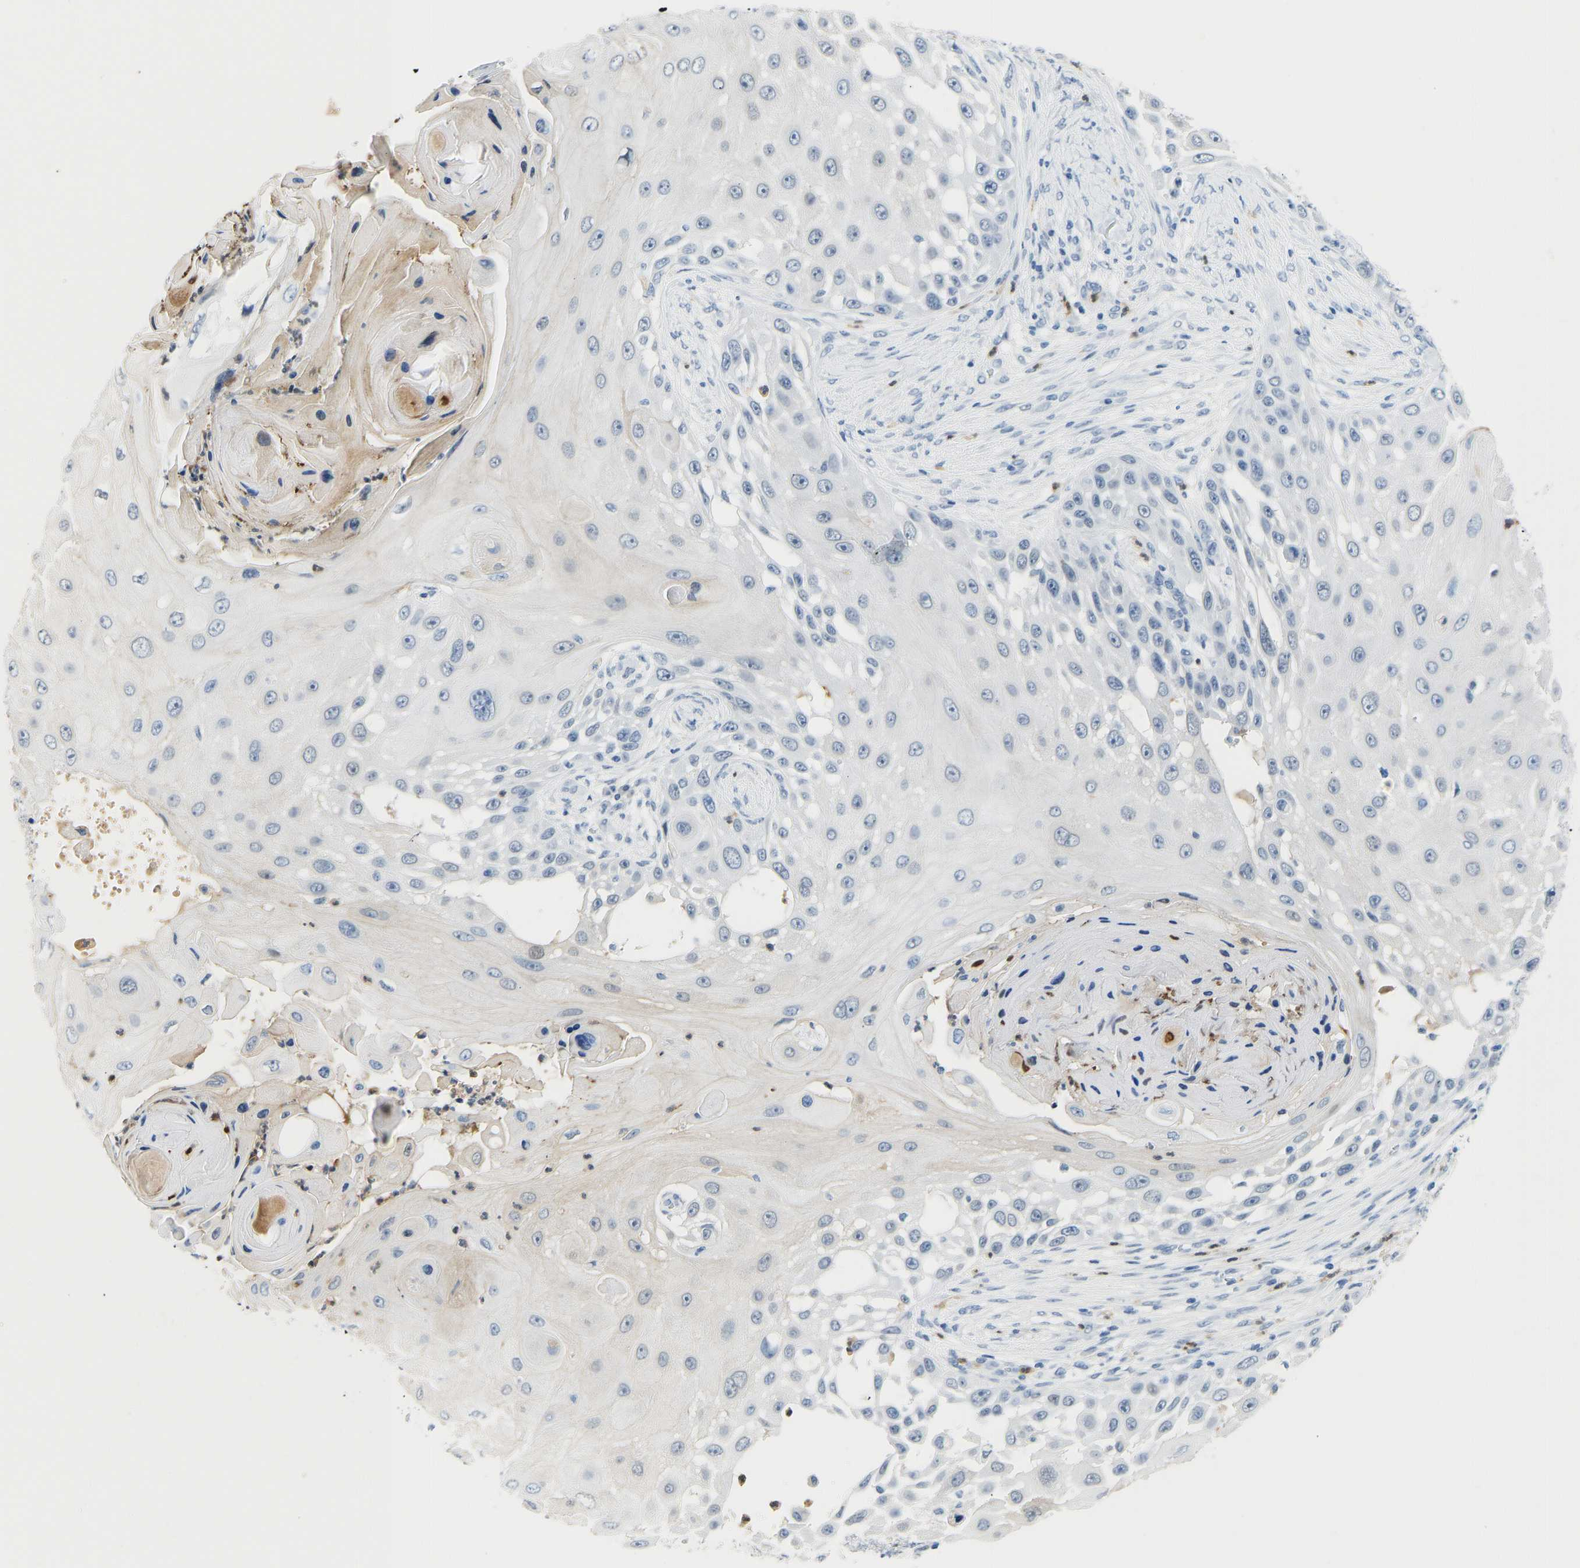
{"staining": {"intensity": "negative", "quantity": "none", "location": "none"}, "tissue": "skin cancer", "cell_type": "Tumor cells", "image_type": "cancer", "snomed": [{"axis": "morphology", "description": "Squamous cell carcinoma, NOS"}, {"axis": "topography", "description": "Skin"}], "caption": "Immunohistochemistry image of neoplastic tissue: human skin cancer stained with DAB (3,3'-diaminobenzidine) exhibits no significant protein positivity in tumor cells.", "gene": "TXNDC2", "patient": {"sex": "female", "age": 44}}